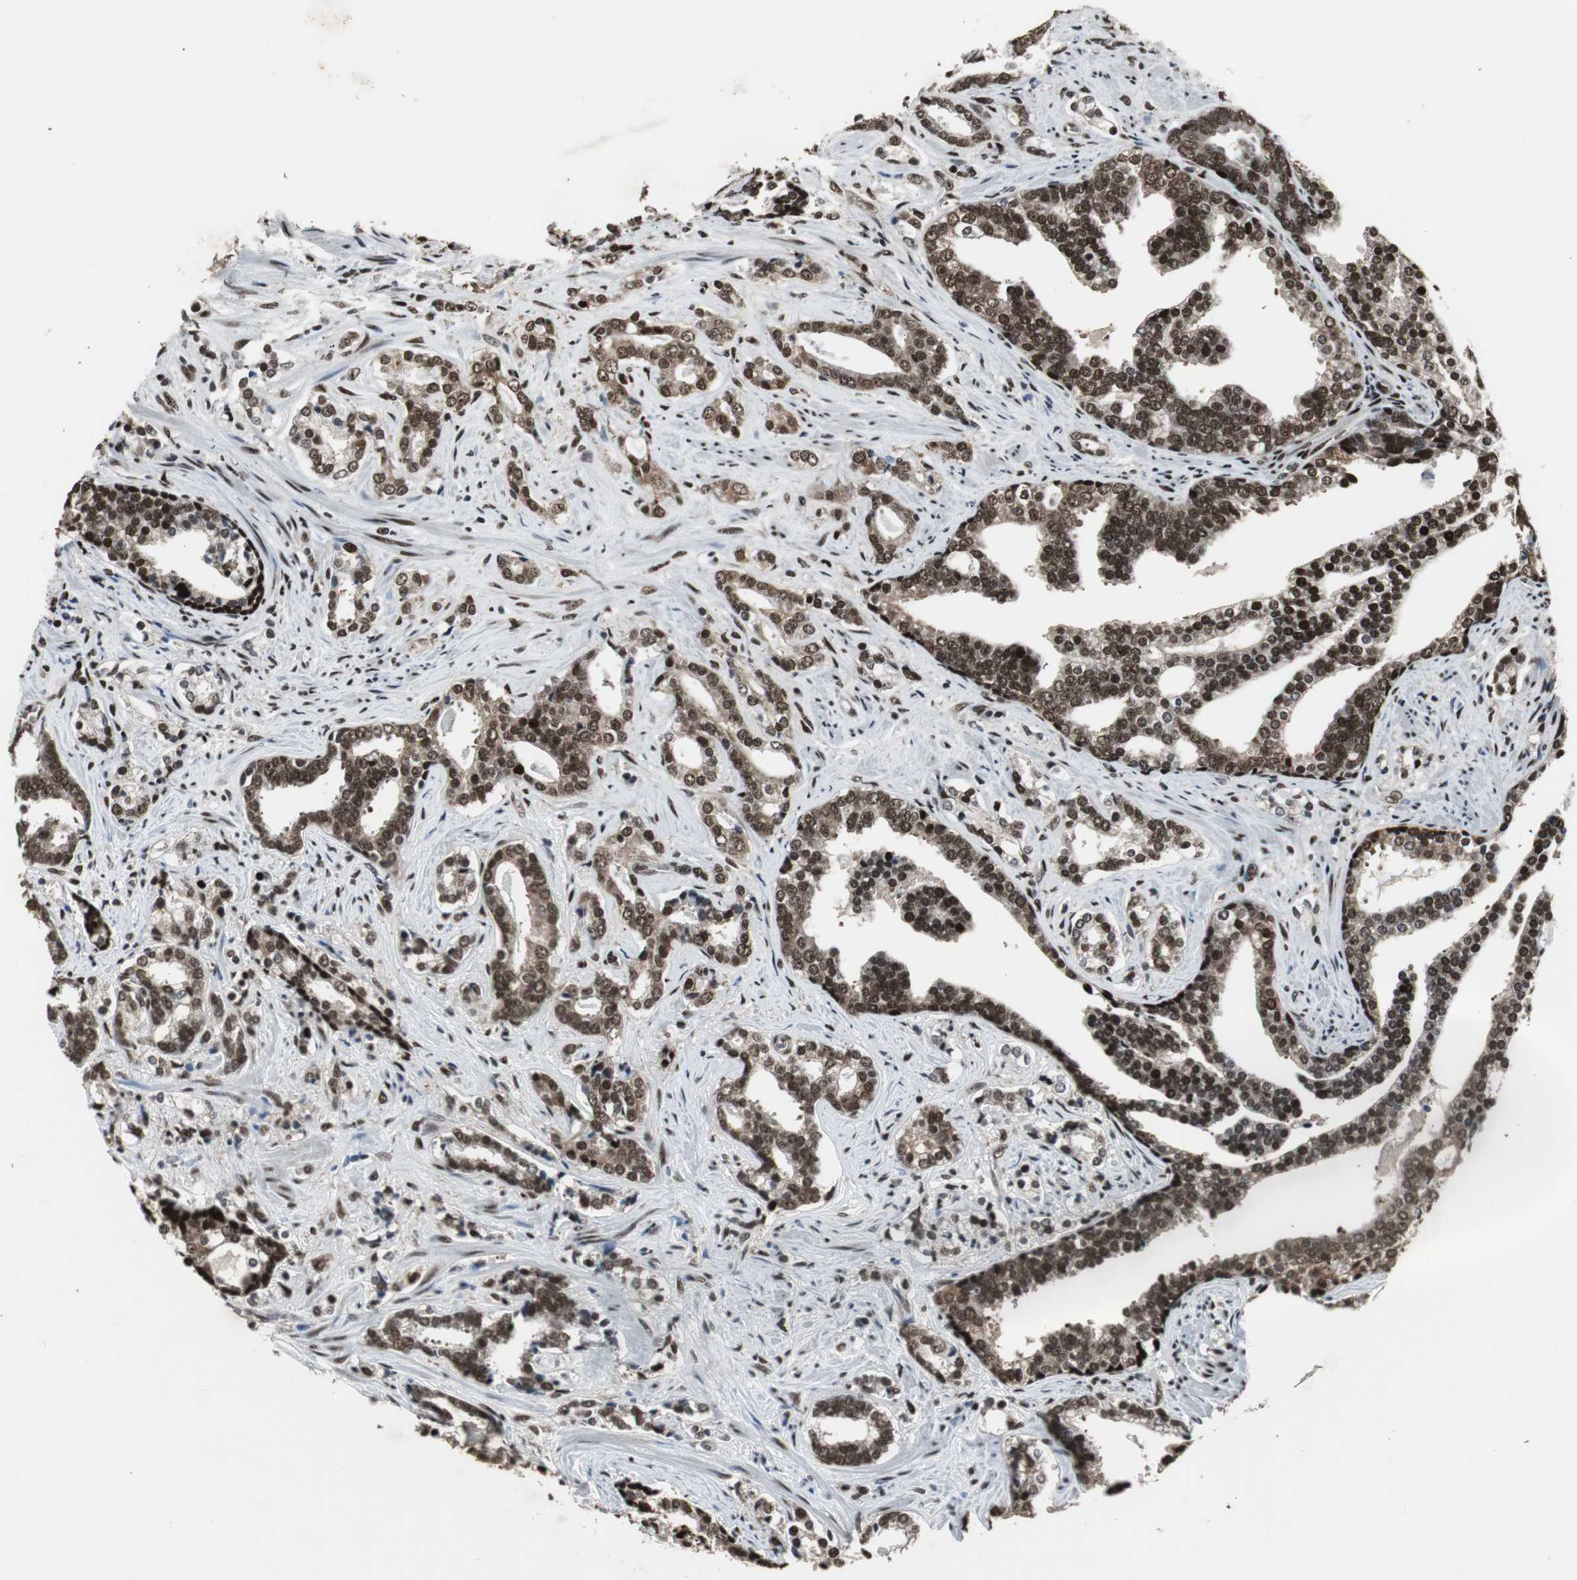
{"staining": {"intensity": "strong", "quantity": ">75%", "location": "nuclear"}, "tissue": "prostate cancer", "cell_type": "Tumor cells", "image_type": "cancer", "snomed": [{"axis": "morphology", "description": "Adenocarcinoma, High grade"}, {"axis": "topography", "description": "Prostate"}], "caption": "Immunohistochemistry (IHC) histopathology image of prostate adenocarcinoma (high-grade) stained for a protein (brown), which demonstrates high levels of strong nuclear positivity in approximately >75% of tumor cells.", "gene": "TAF5", "patient": {"sex": "male", "age": 67}}